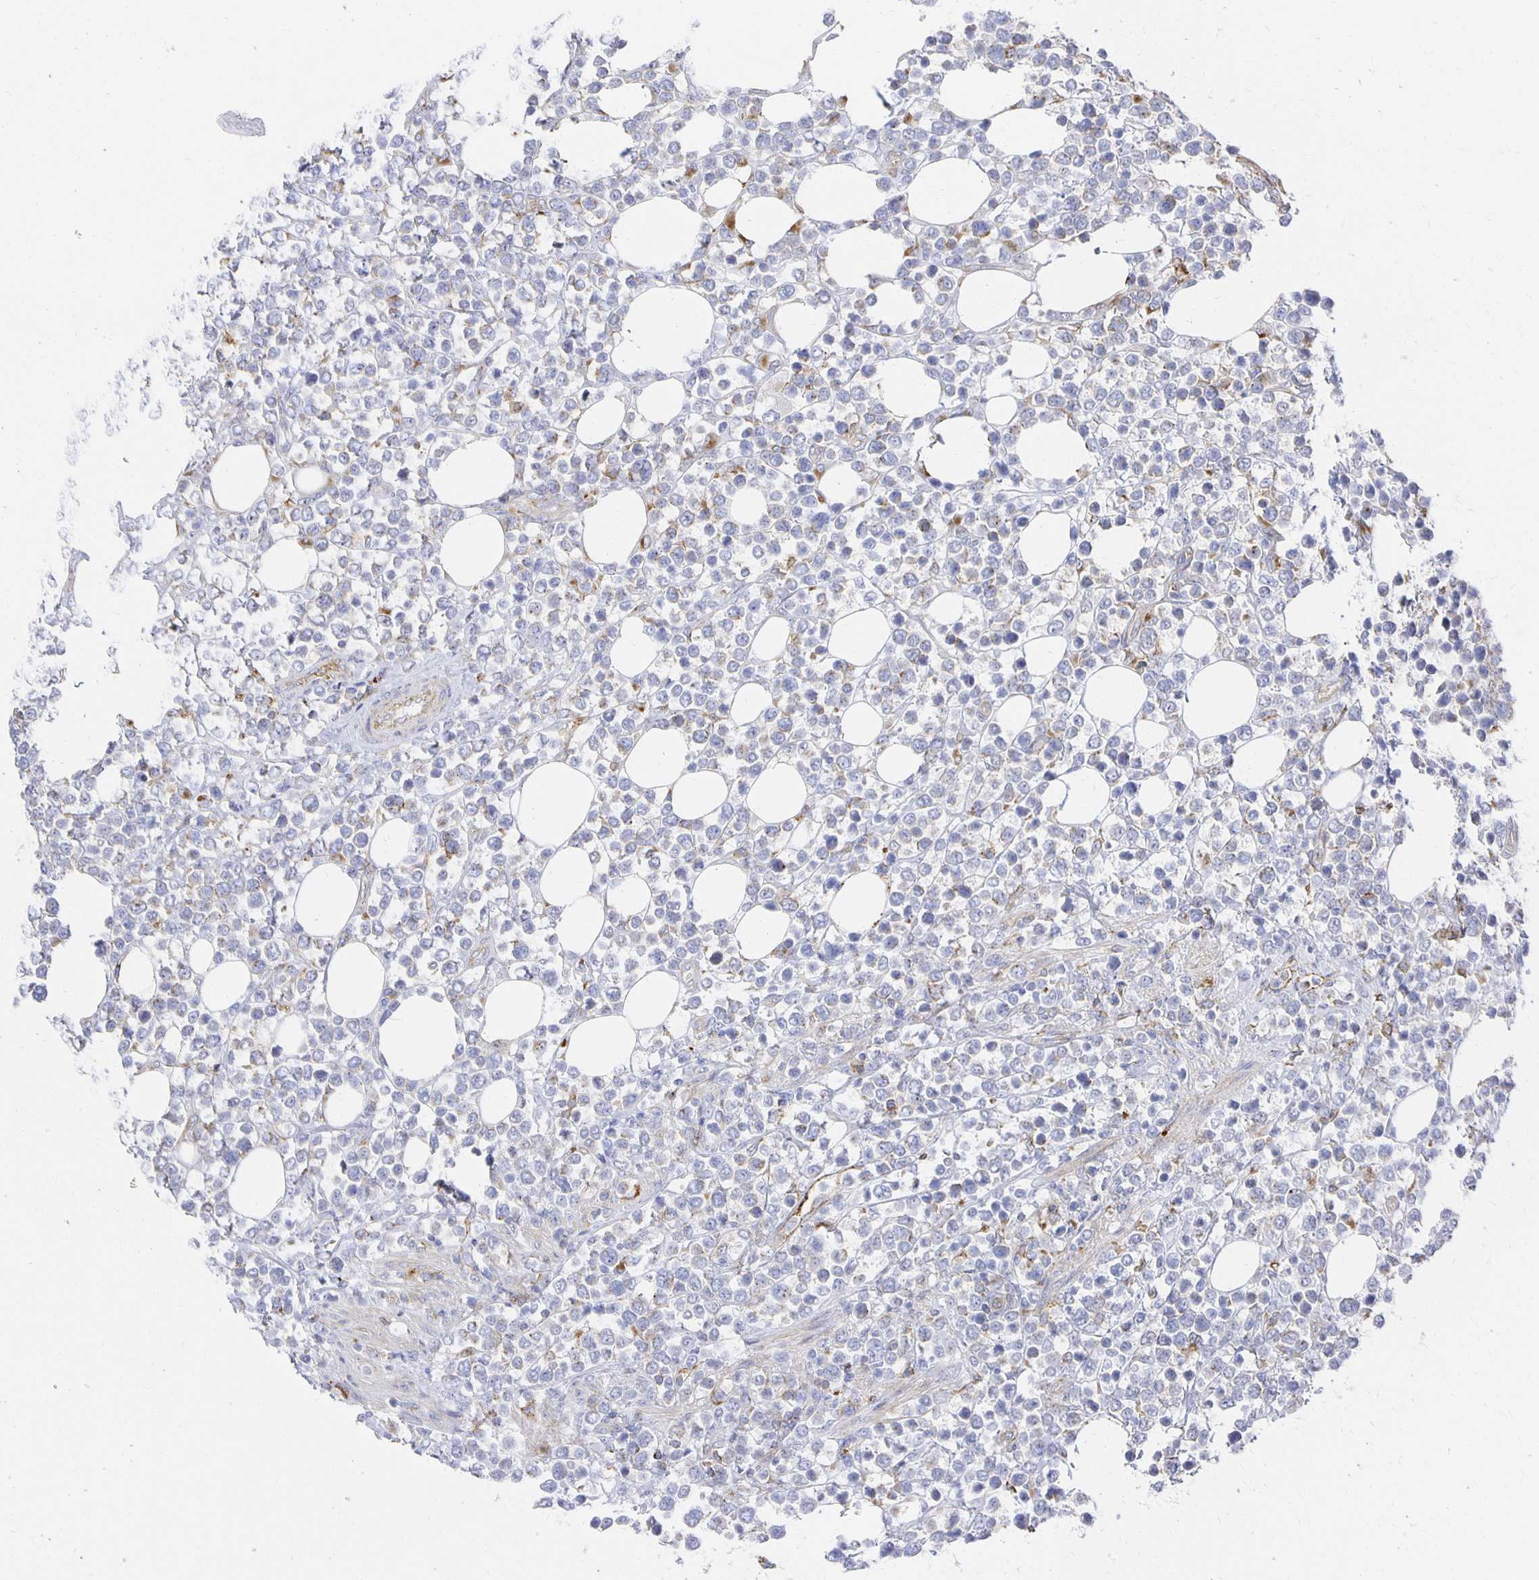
{"staining": {"intensity": "moderate", "quantity": "<25%", "location": "cytoplasmic/membranous"}, "tissue": "lymphoma", "cell_type": "Tumor cells", "image_type": "cancer", "snomed": [{"axis": "morphology", "description": "Malignant lymphoma, non-Hodgkin's type, High grade"}, {"axis": "topography", "description": "Soft tissue"}], "caption": "Lymphoma stained with a brown dye shows moderate cytoplasmic/membranous positive staining in about <25% of tumor cells.", "gene": "TAAR1", "patient": {"sex": "female", "age": 56}}